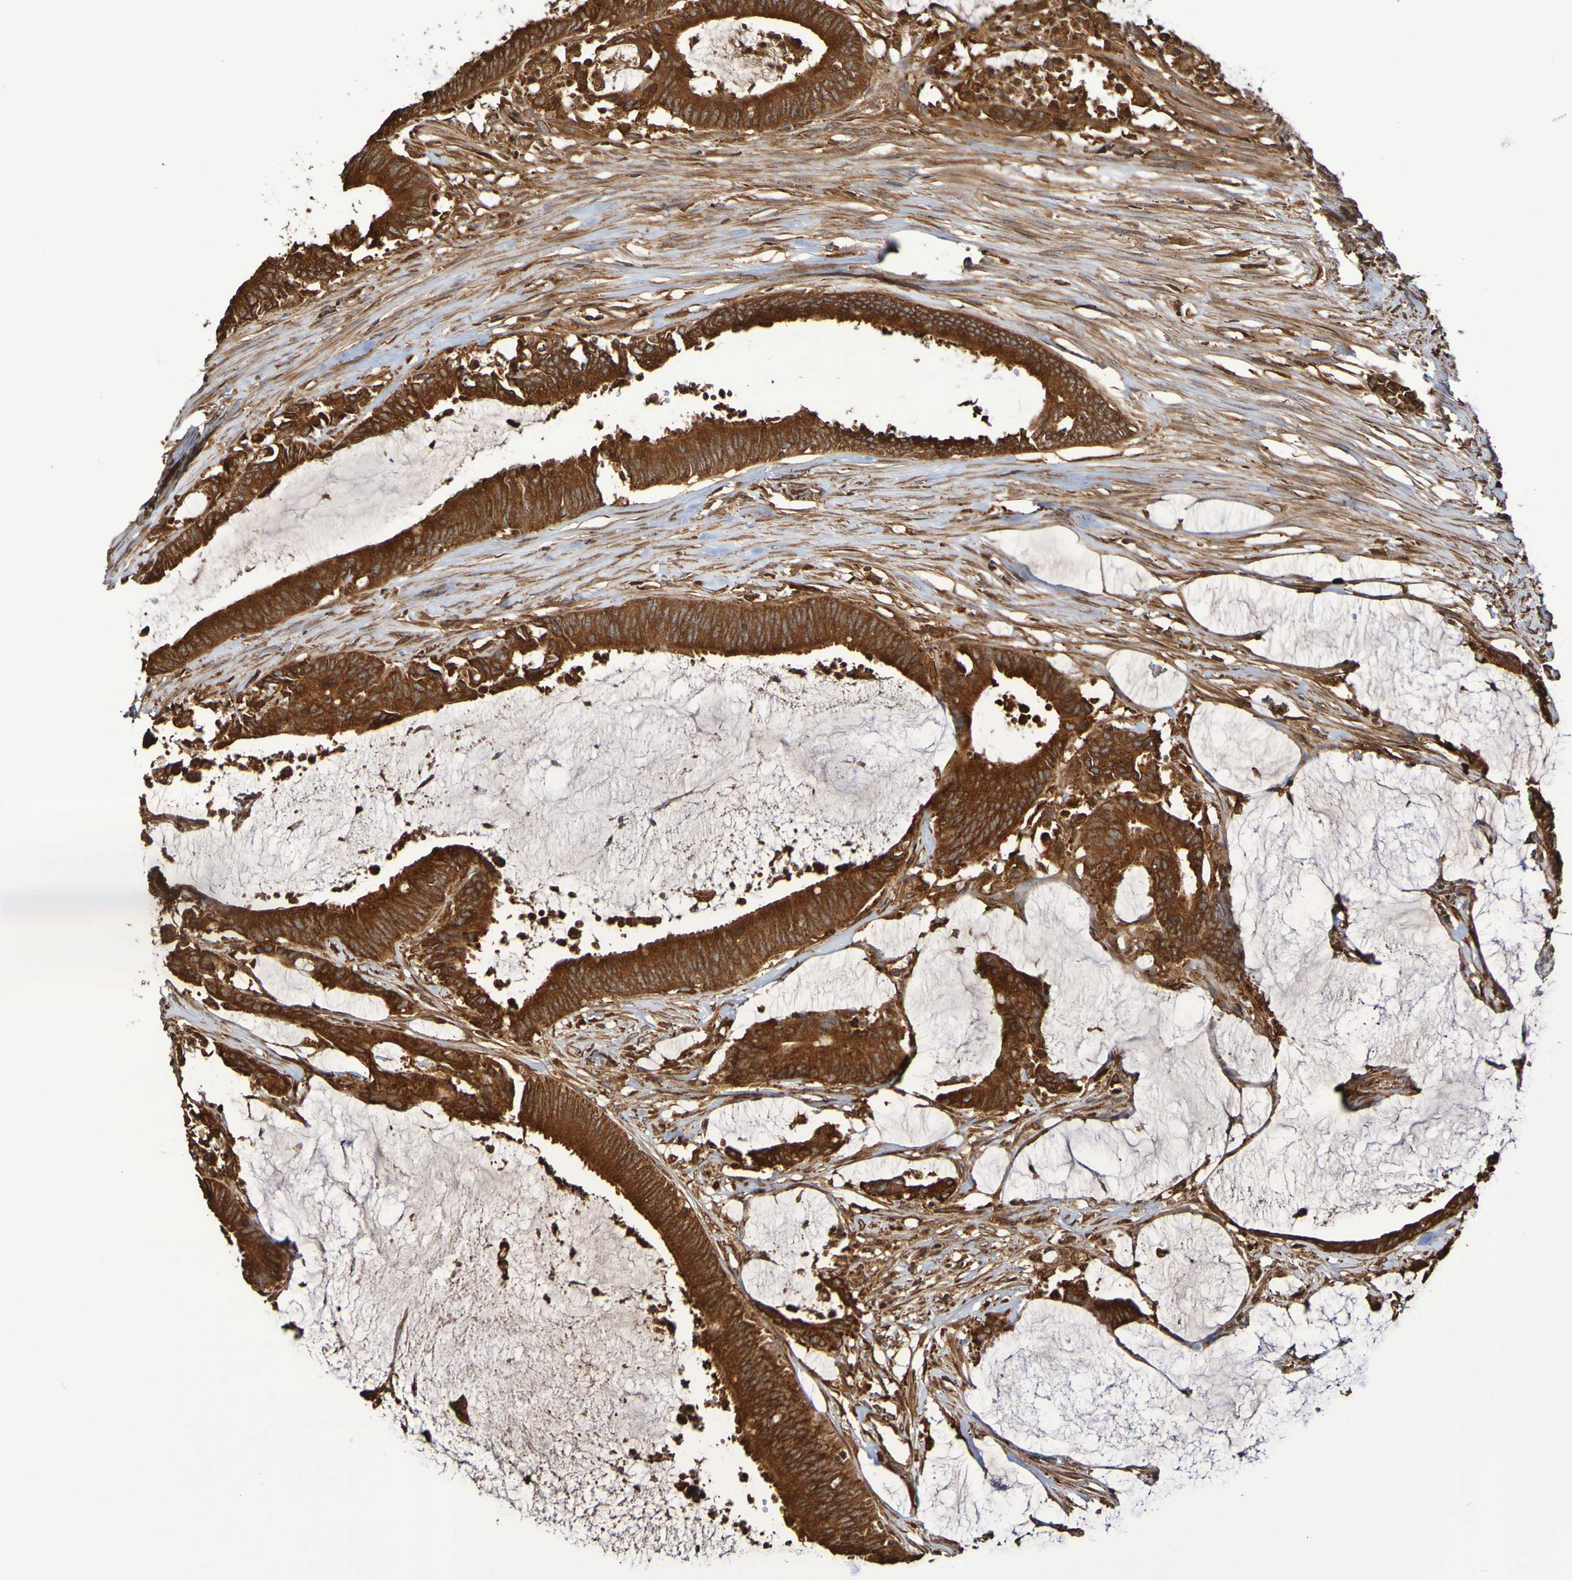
{"staining": {"intensity": "strong", "quantity": ">75%", "location": "cytoplasmic/membranous"}, "tissue": "colorectal cancer", "cell_type": "Tumor cells", "image_type": "cancer", "snomed": [{"axis": "morphology", "description": "Adenocarcinoma, NOS"}, {"axis": "topography", "description": "Rectum"}], "caption": "Human adenocarcinoma (colorectal) stained with a protein marker shows strong staining in tumor cells.", "gene": "RAB11A", "patient": {"sex": "female", "age": 66}}